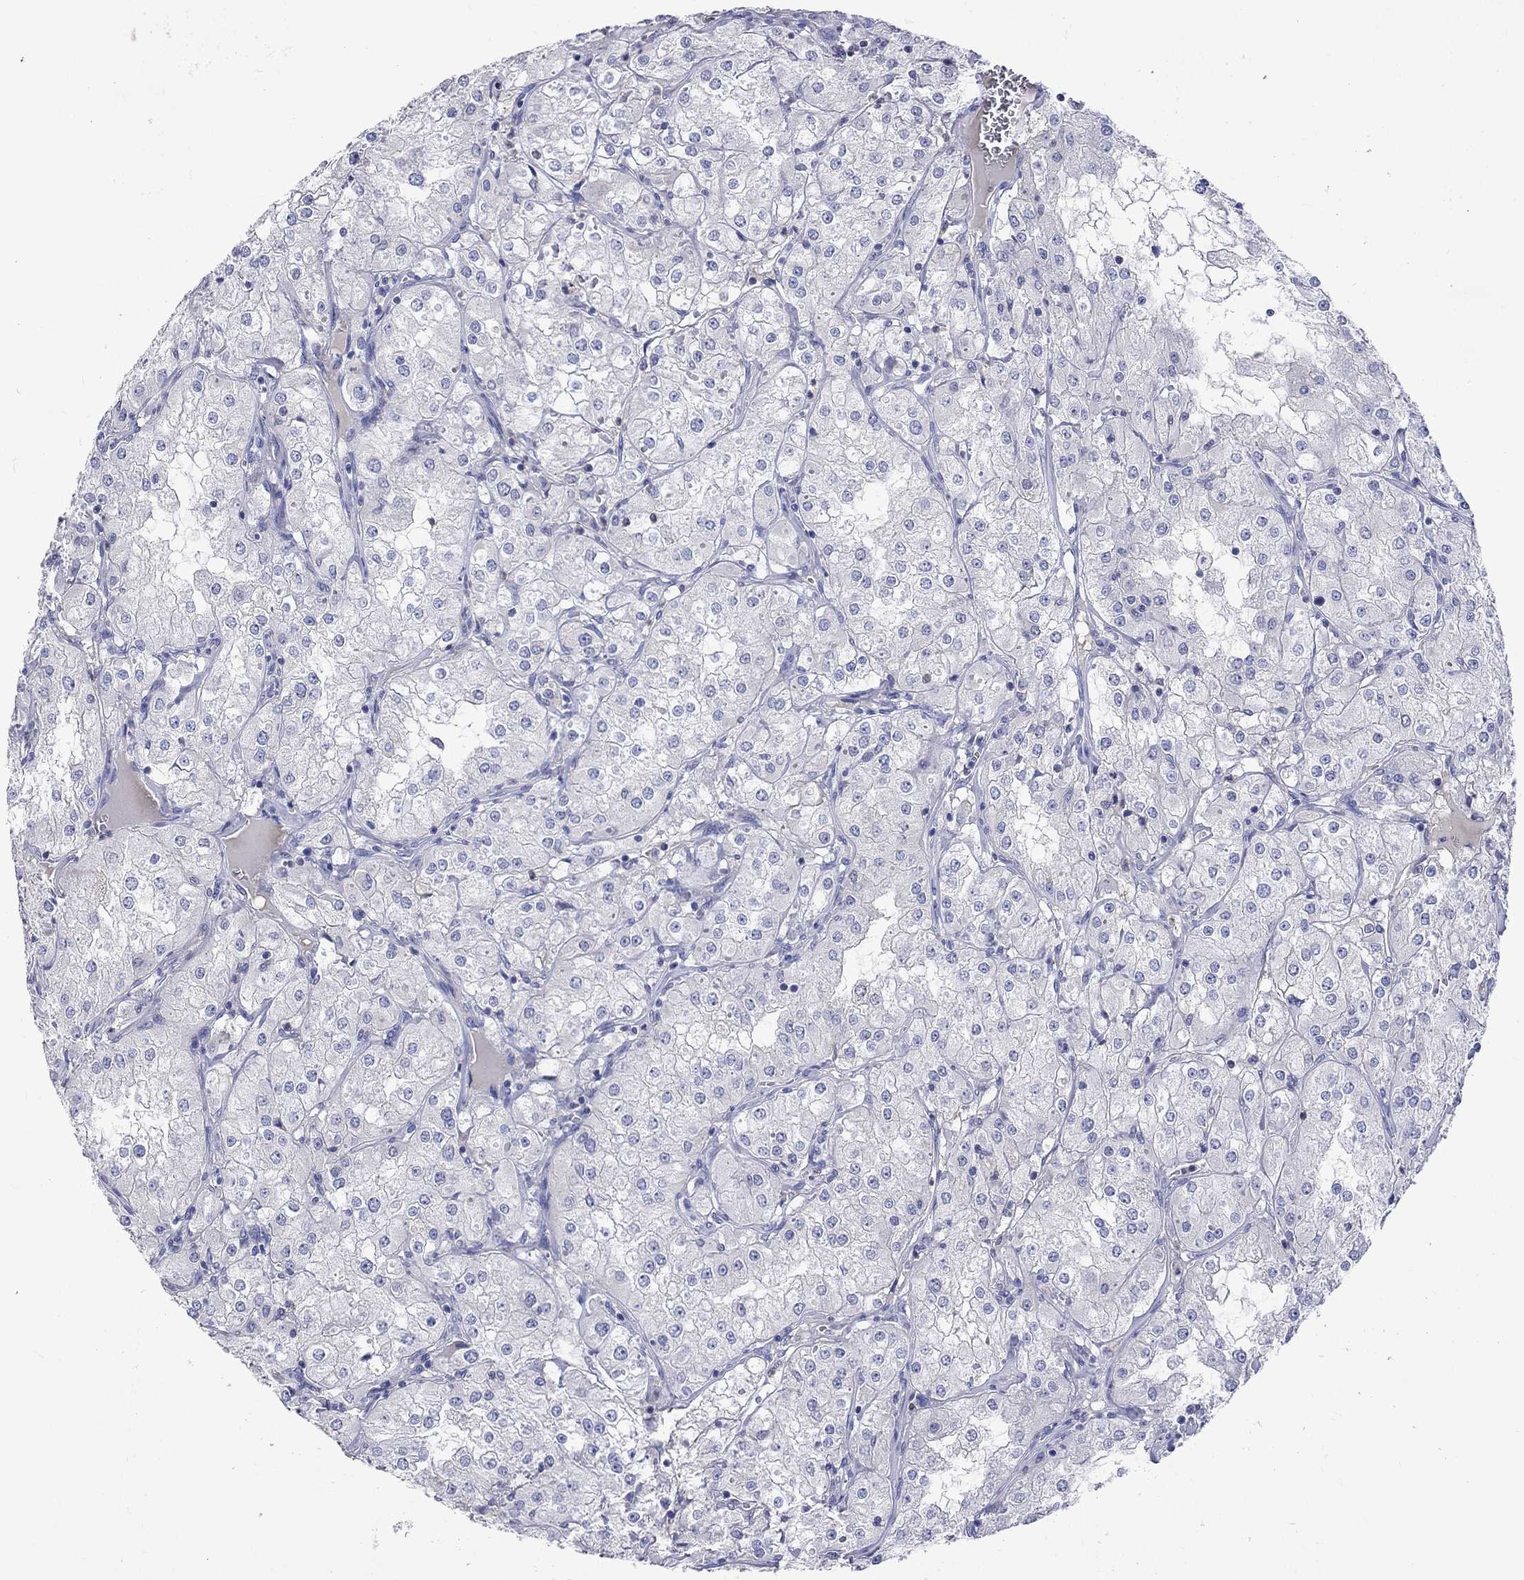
{"staining": {"intensity": "negative", "quantity": "none", "location": "none"}, "tissue": "renal cancer", "cell_type": "Tumor cells", "image_type": "cancer", "snomed": [{"axis": "morphology", "description": "Adenocarcinoma, NOS"}, {"axis": "topography", "description": "Kidney"}], "caption": "This is an immunohistochemistry micrograph of human renal cancer. There is no staining in tumor cells.", "gene": "LRFN4", "patient": {"sex": "male", "age": 77}}